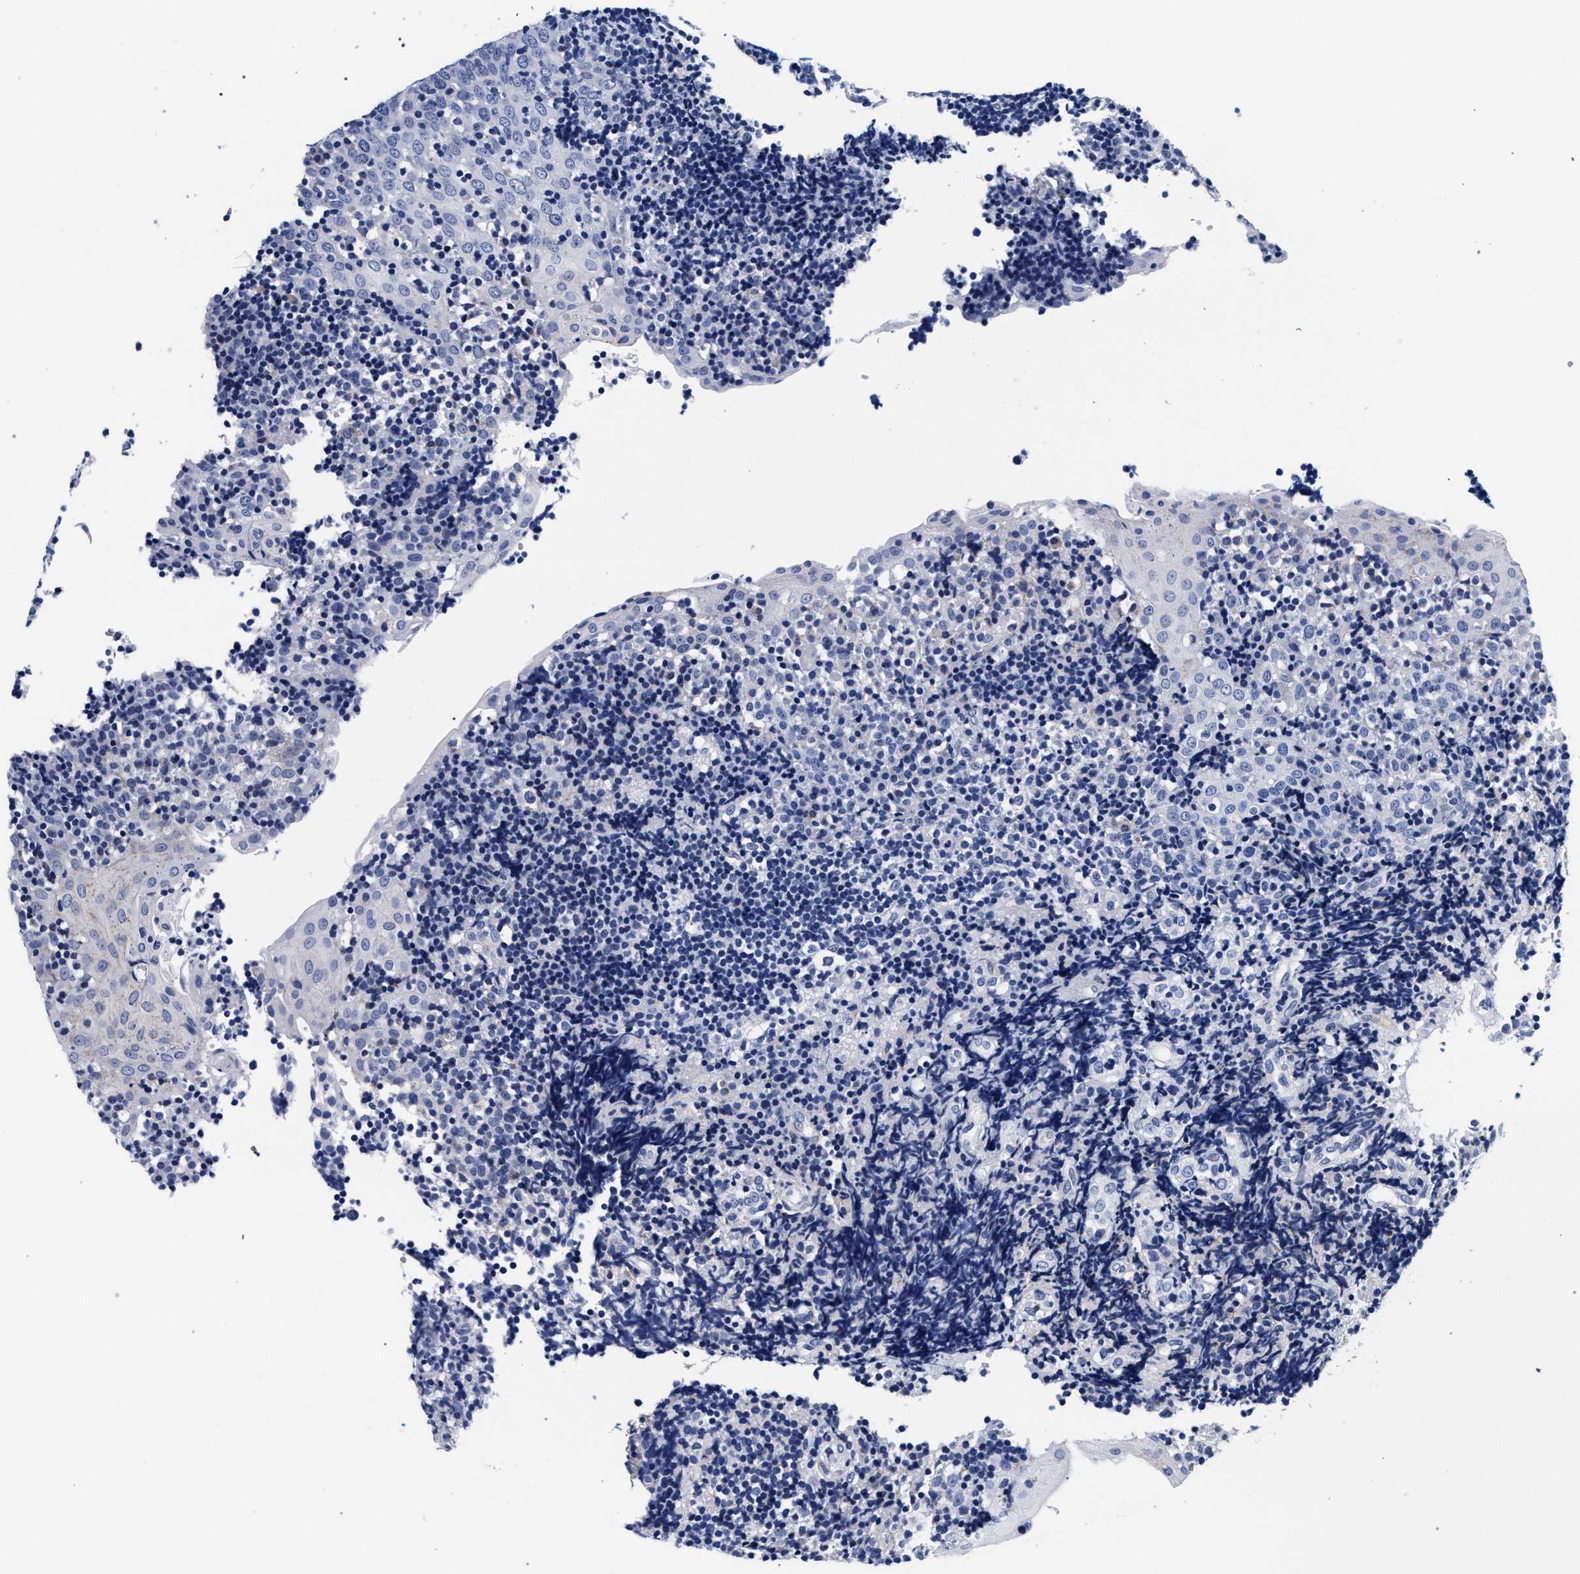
{"staining": {"intensity": "moderate", "quantity": "<25%", "location": "cytoplasmic/membranous"}, "tissue": "tonsil", "cell_type": "Germinal center cells", "image_type": "normal", "snomed": [{"axis": "morphology", "description": "Normal tissue, NOS"}, {"axis": "topography", "description": "Tonsil"}], "caption": "The photomicrograph exhibits a brown stain indicating the presence of a protein in the cytoplasmic/membranous of germinal center cells in tonsil. Using DAB (3,3'-diaminobenzidine) (brown) and hematoxylin (blue) stains, captured at high magnification using brightfield microscopy.", "gene": "RAB3B", "patient": {"sex": "female", "age": 40}}